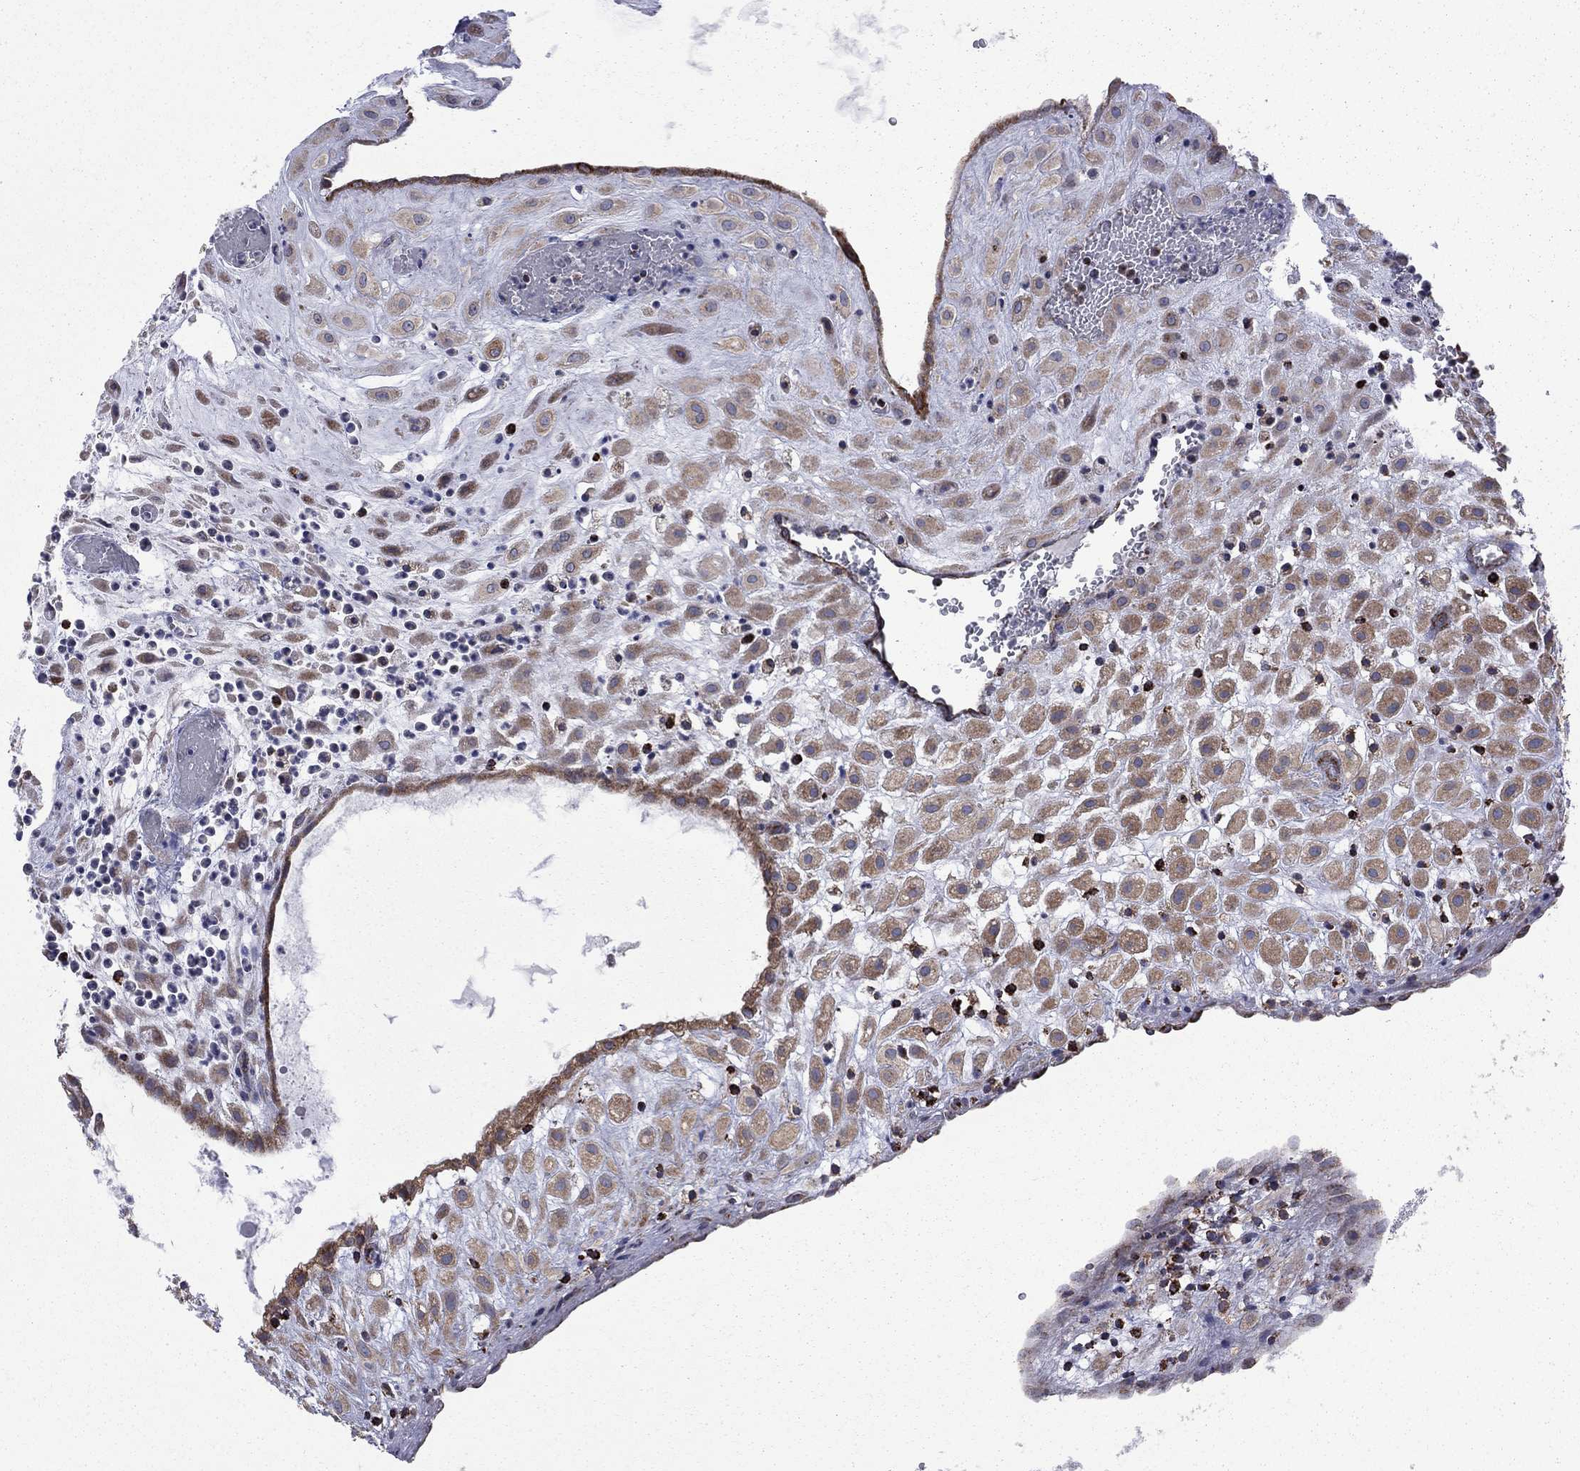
{"staining": {"intensity": "moderate", "quantity": "25%-75%", "location": "cytoplasmic/membranous"}, "tissue": "placenta", "cell_type": "Decidual cells", "image_type": "normal", "snomed": [{"axis": "morphology", "description": "Normal tissue, NOS"}, {"axis": "topography", "description": "Placenta"}], "caption": "Immunohistochemical staining of unremarkable human placenta reveals moderate cytoplasmic/membranous protein positivity in approximately 25%-75% of decidual cells.", "gene": "CLPTM1", "patient": {"sex": "female", "age": 24}}